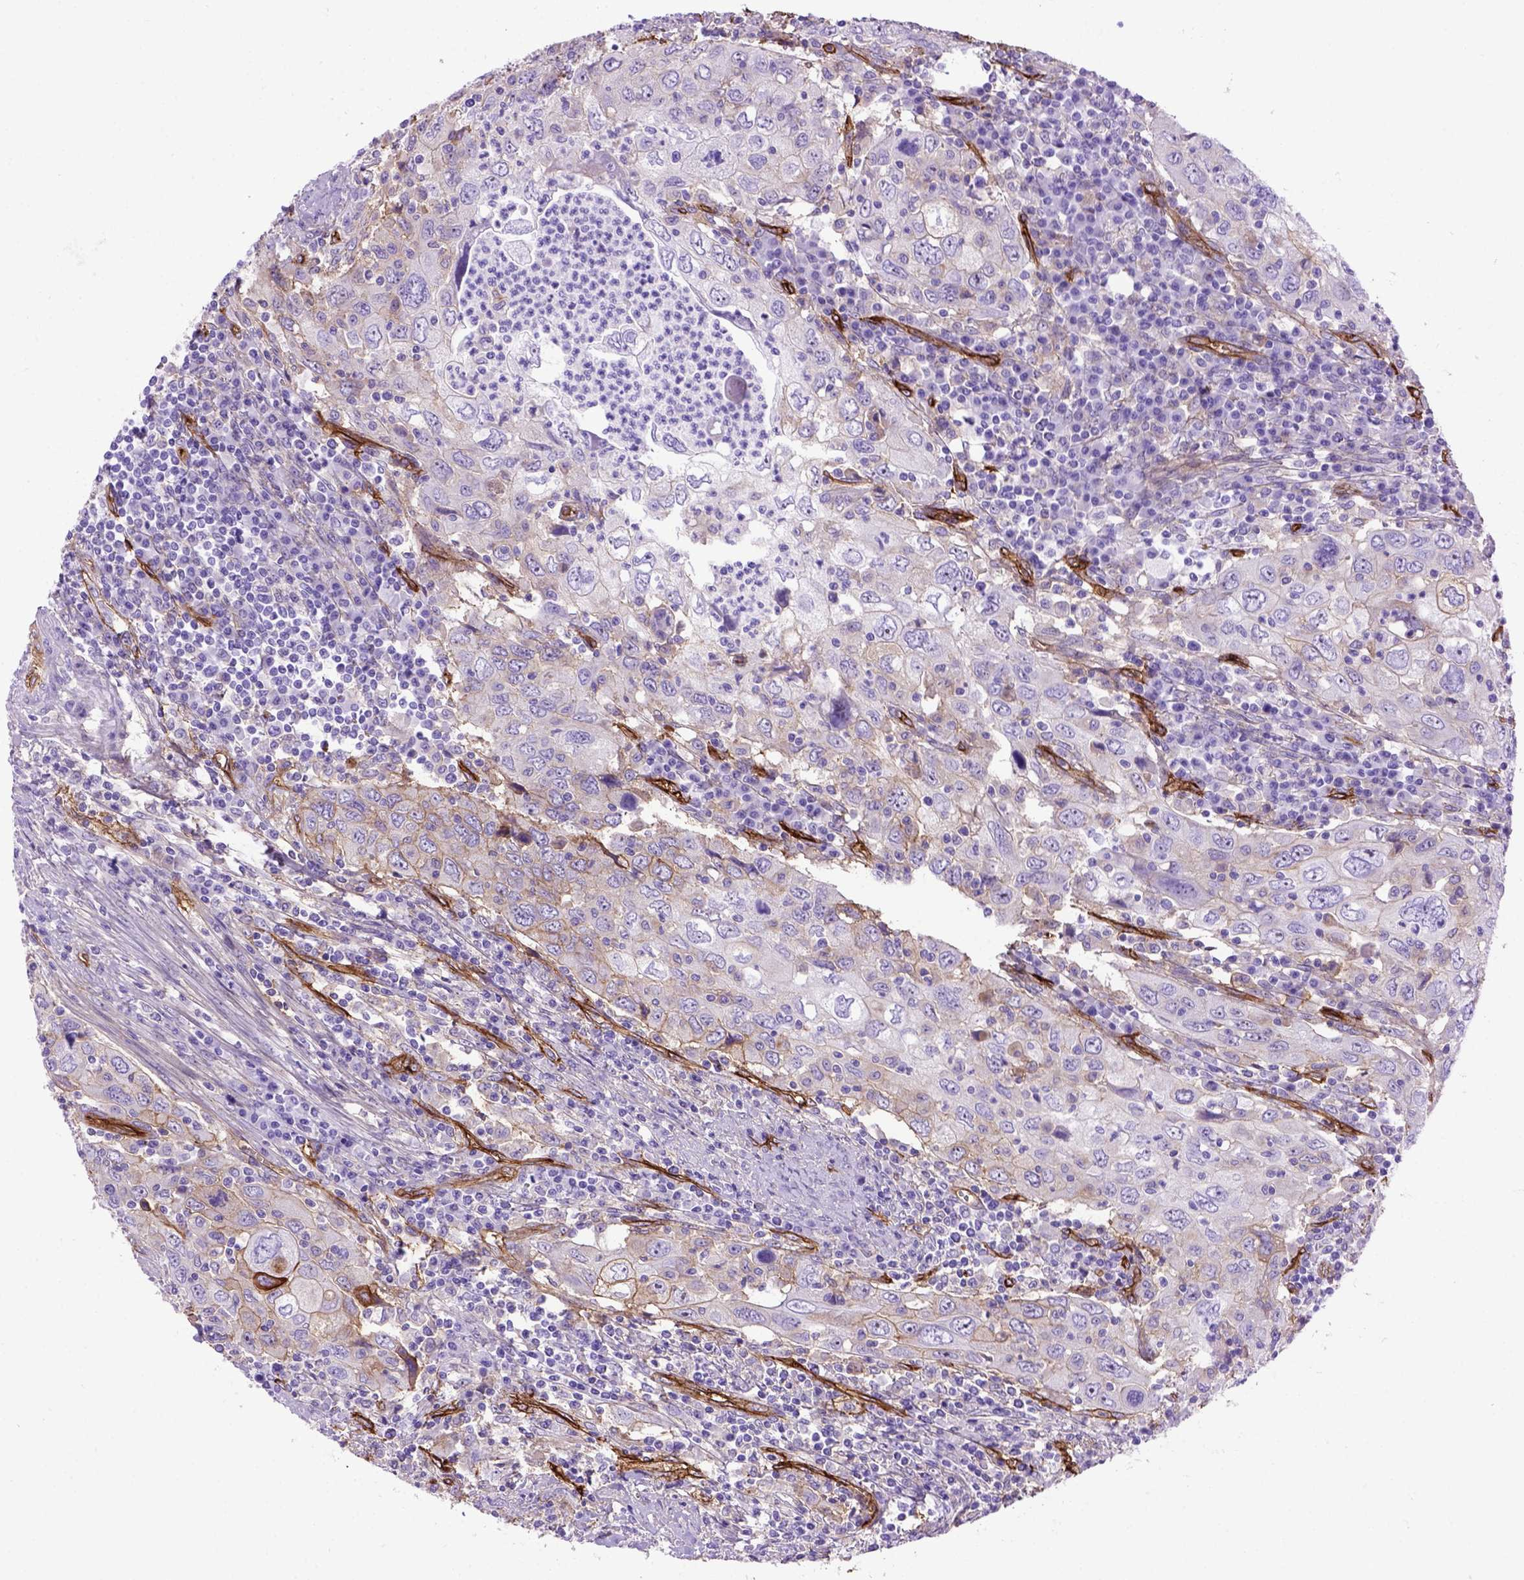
{"staining": {"intensity": "weak", "quantity": "25%-75%", "location": "cytoplasmic/membranous"}, "tissue": "urothelial cancer", "cell_type": "Tumor cells", "image_type": "cancer", "snomed": [{"axis": "morphology", "description": "Urothelial carcinoma, High grade"}, {"axis": "topography", "description": "Urinary bladder"}], "caption": "This is an image of immunohistochemistry (IHC) staining of urothelial cancer, which shows weak staining in the cytoplasmic/membranous of tumor cells.", "gene": "ENG", "patient": {"sex": "male", "age": 76}}